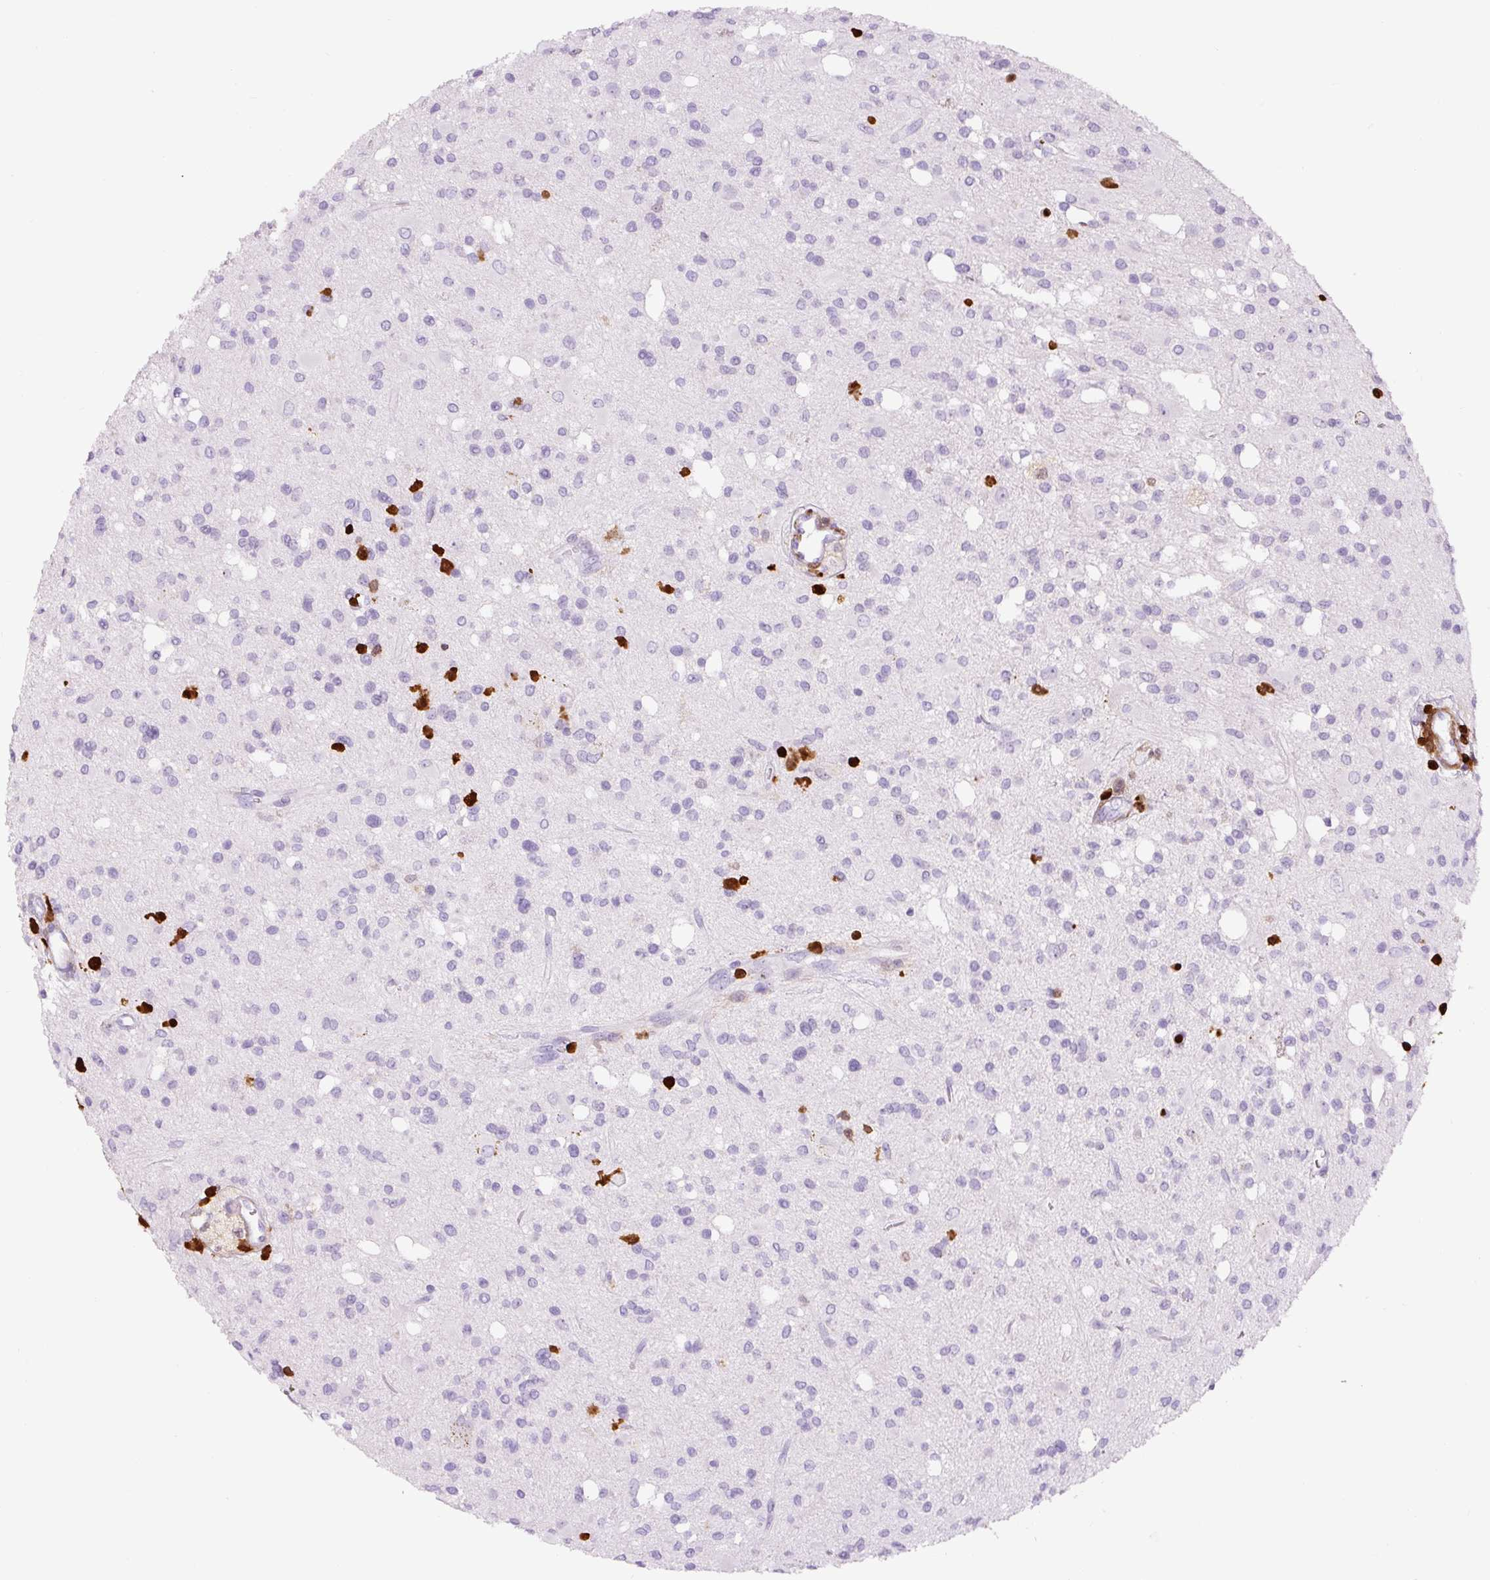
{"staining": {"intensity": "negative", "quantity": "none", "location": "none"}, "tissue": "glioma", "cell_type": "Tumor cells", "image_type": "cancer", "snomed": [{"axis": "morphology", "description": "Glioma, malignant, Low grade"}, {"axis": "topography", "description": "Brain"}], "caption": "Photomicrograph shows no significant protein positivity in tumor cells of glioma.", "gene": "S100A4", "patient": {"sex": "female", "age": 33}}